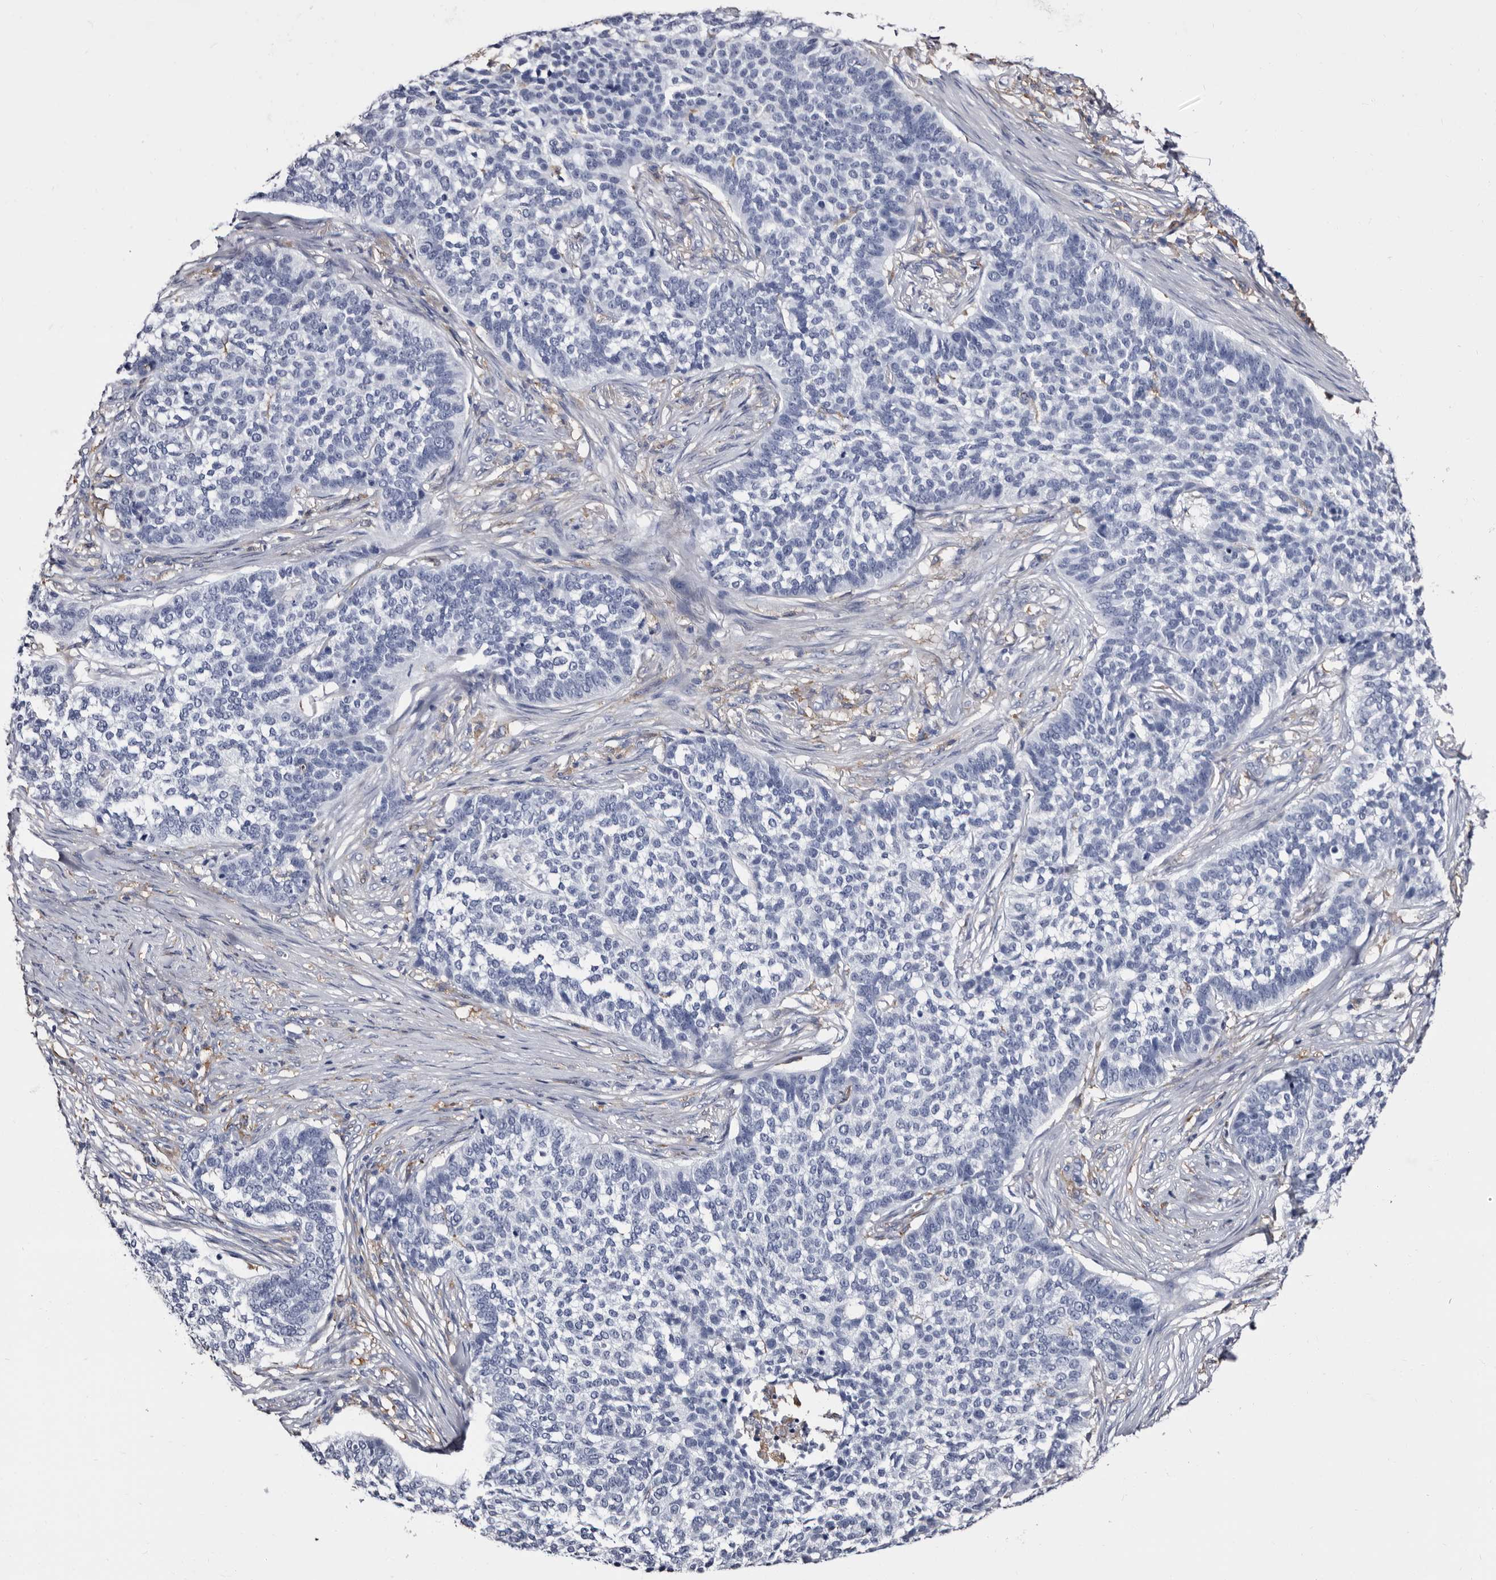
{"staining": {"intensity": "negative", "quantity": "none", "location": "none"}, "tissue": "skin cancer", "cell_type": "Tumor cells", "image_type": "cancer", "snomed": [{"axis": "morphology", "description": "Basal cell carcinoma"}, {"axis": "topography", "description": "Skin"}], "caption": "Basal cell carcinoma (skin) stained for a protein using immunohistochemistry exhibits no positivity tumor cells.", "gene": "EPB41L3", "patient": {"sex": "male", "age": 85}}